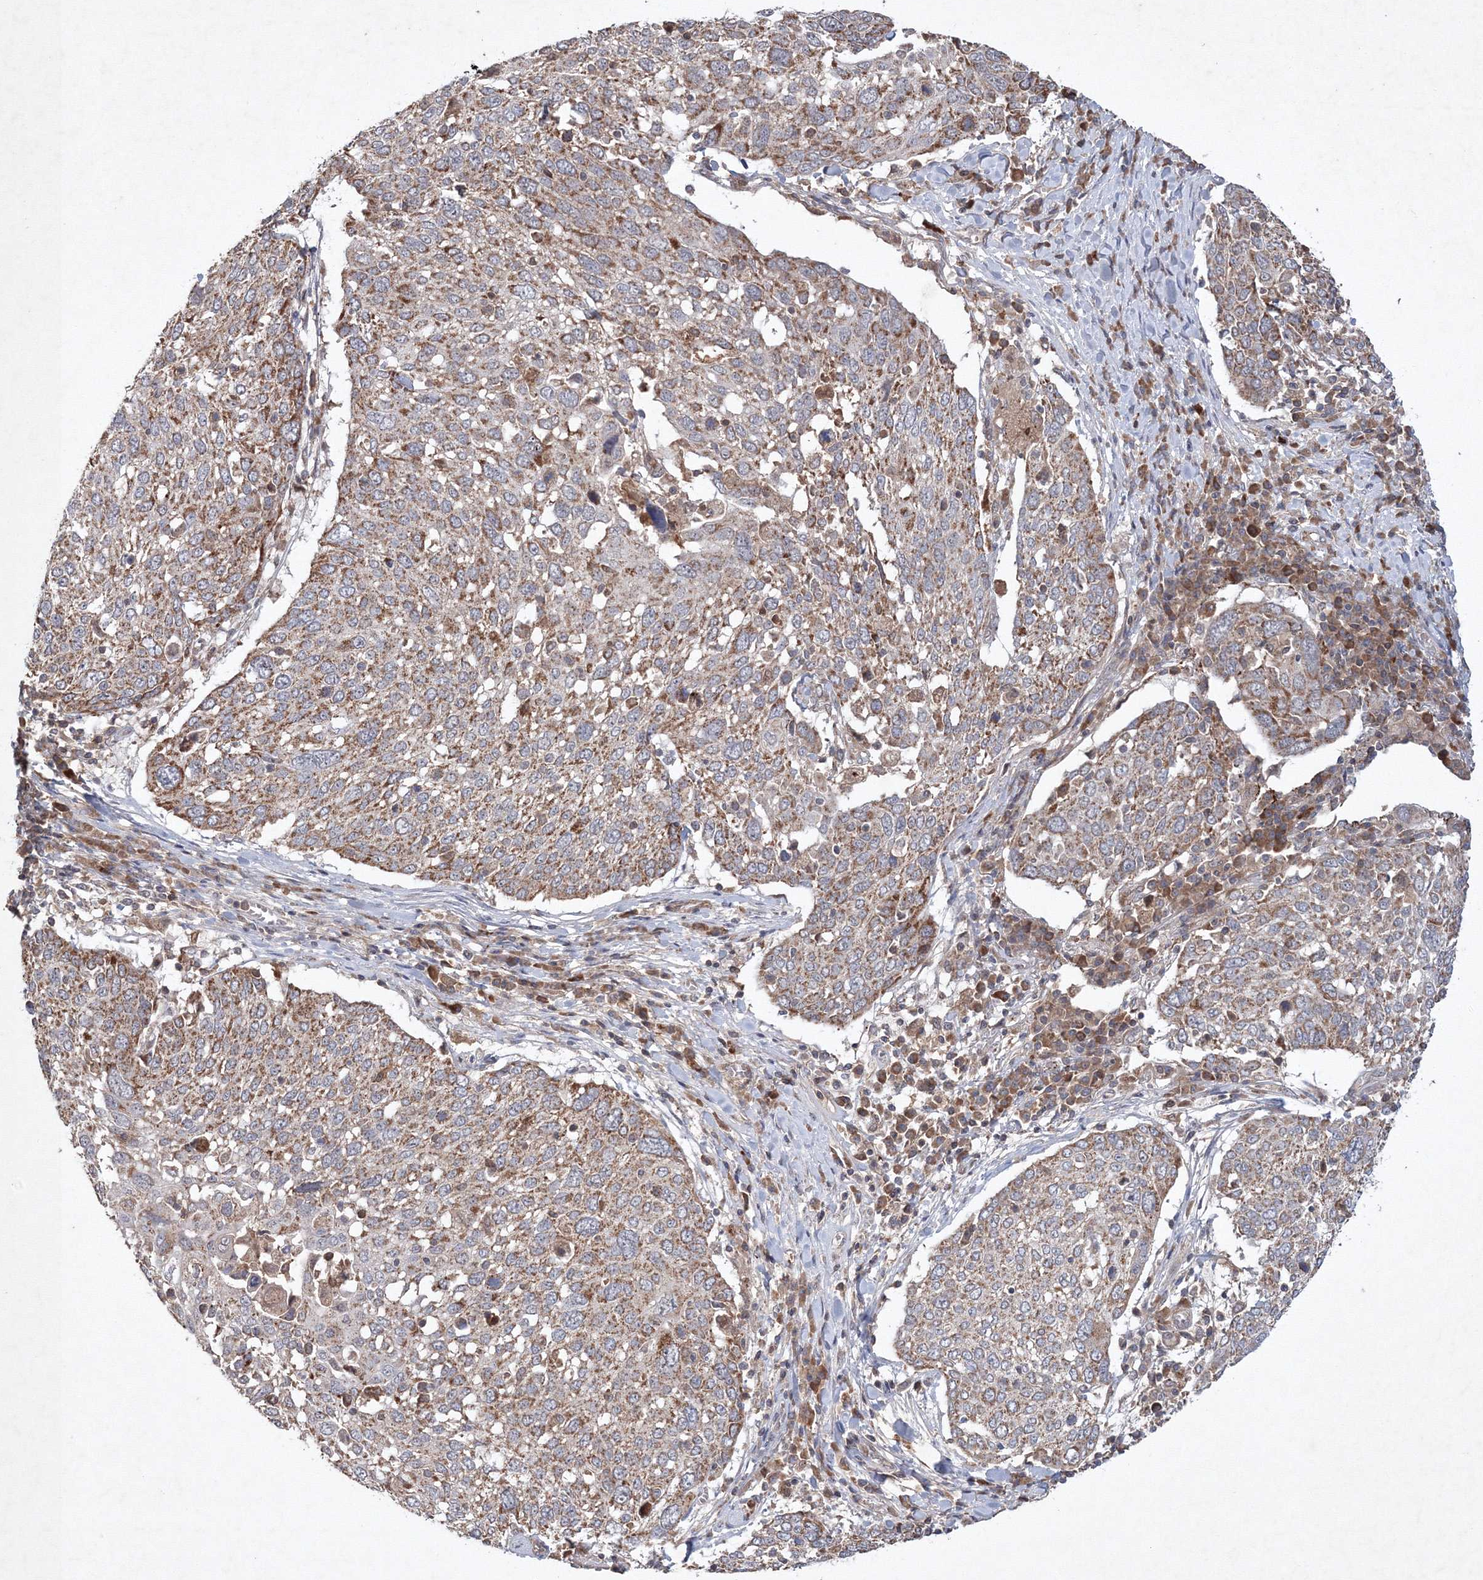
{"staining": {"intensity": "moderate", "quantity": ">75%", "location": "cytoplasmic/membranous"}, "tissue": "lung cancer", "cell_type": "Tumor cells", "image_type": "cancer", "snomed": [{"axis": "morphology", "description": "Squamous cell carcinoma, NOS"}, {"axis": "topography", "description": "Lung"}], "caption": "Protein staining exhibits moderate cytoplasmic/membranous positivity in approximately >75% of tumor cells in lung cancer (squamous cell carcinoma).", "gene": "NOA1", "patient": {"sex": "male", "age": 65}}